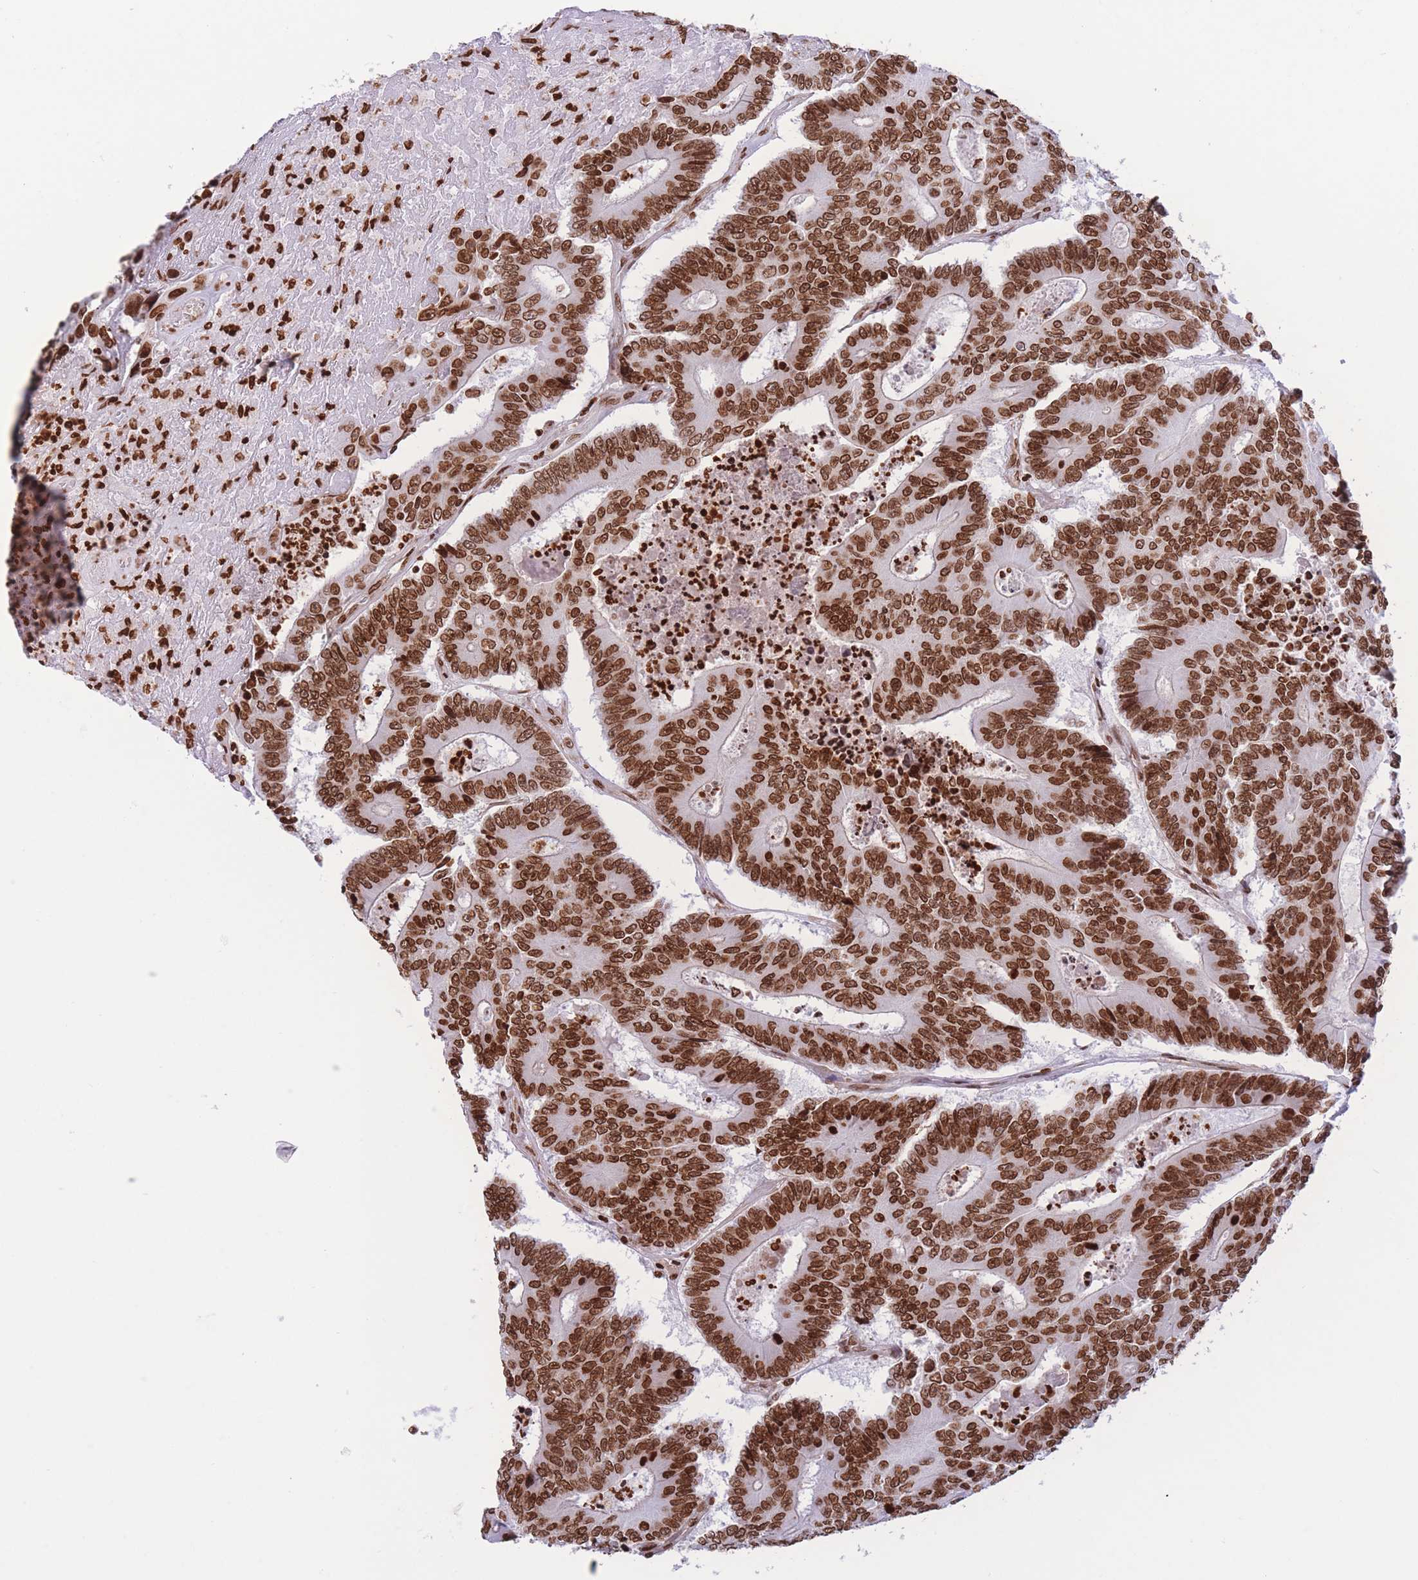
{"staining": {"intensity": "strong", "quantity": ">75%", "location": "nuclear"}, "tissue": "colorectal cancer", "cell_type": "Tumor cells", "image_type": "cancer", "snomed": [{"axis": "morphology", "description": "Adenocarcinoma, NOS"}, {"axis": "topography", "description": "Colon"}], "caption": "Colorectal cancer (adenocarcinoma) stained with IHC displays strong nuclear positivity in about >75% of tumor cells. The protein is shown in brown color, while the nuclei are stained blue.", "gene": "H2BC11", "patient": {"sex": "male", "age": 83}}